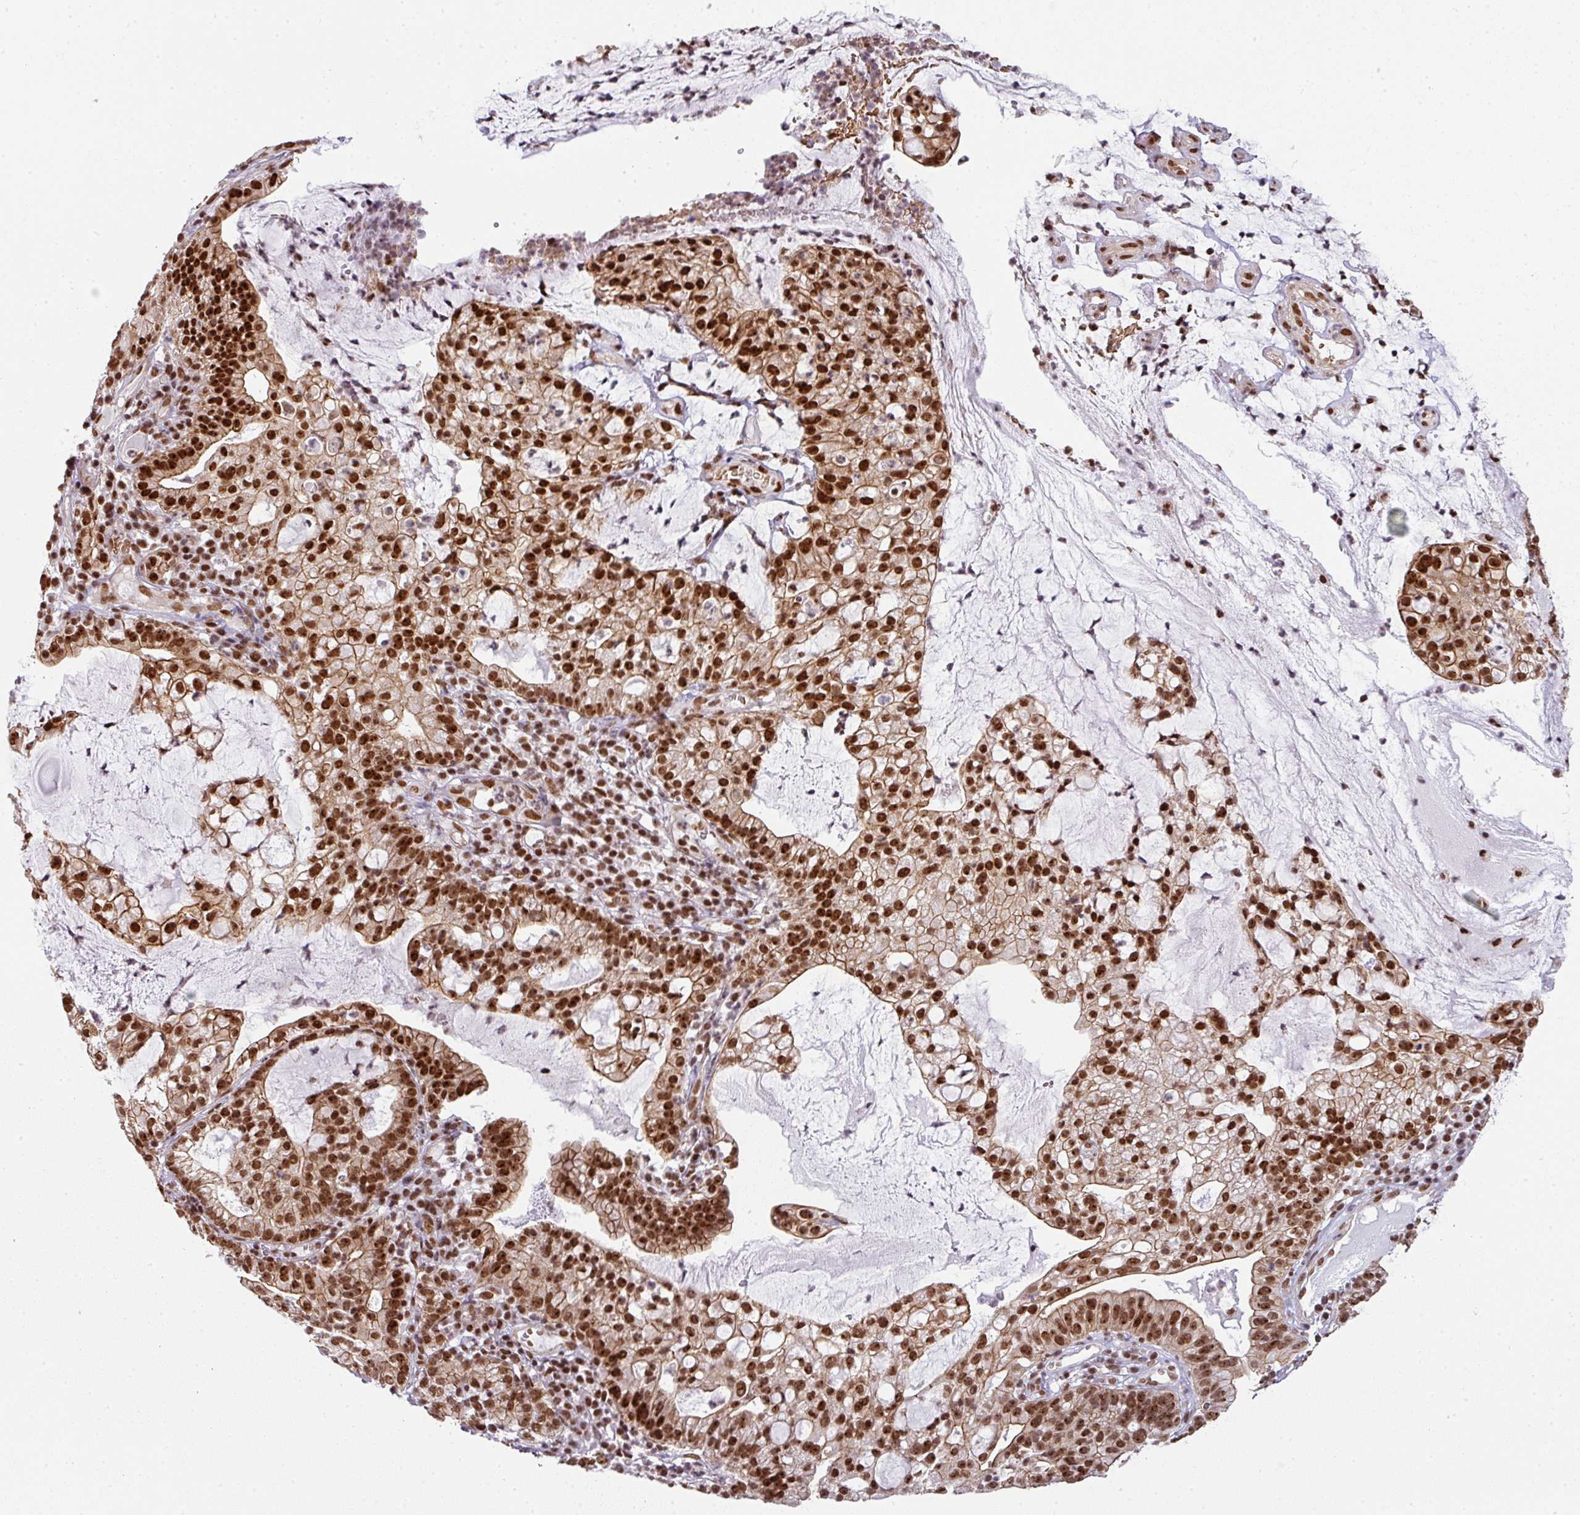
{"staining": {"intensity": "strong", "quantity": ">75%", "location": "cytoplasmic/membranous,nuclear"}, "tissue": "cervical cancer", "cell_type": "Tumor cells", "image_type": "cancer", "snomed": [{"axis": "morphology", "description": "Adenocarcinoma, NOS"}, {"axis": "topography", "description": "Cervix"}], "caption": "This photomicrograph exhibits cervical cancer (adenocarcinoma) stained with IHC to label a protein in brown. The cytoplasmic/membranous and nuclear of tumor cells show strong positivity for the protein. Nuclei are counter-stained blue.", "gene": "NCOA5", "patient": {"sex": "female", "age": 41}}